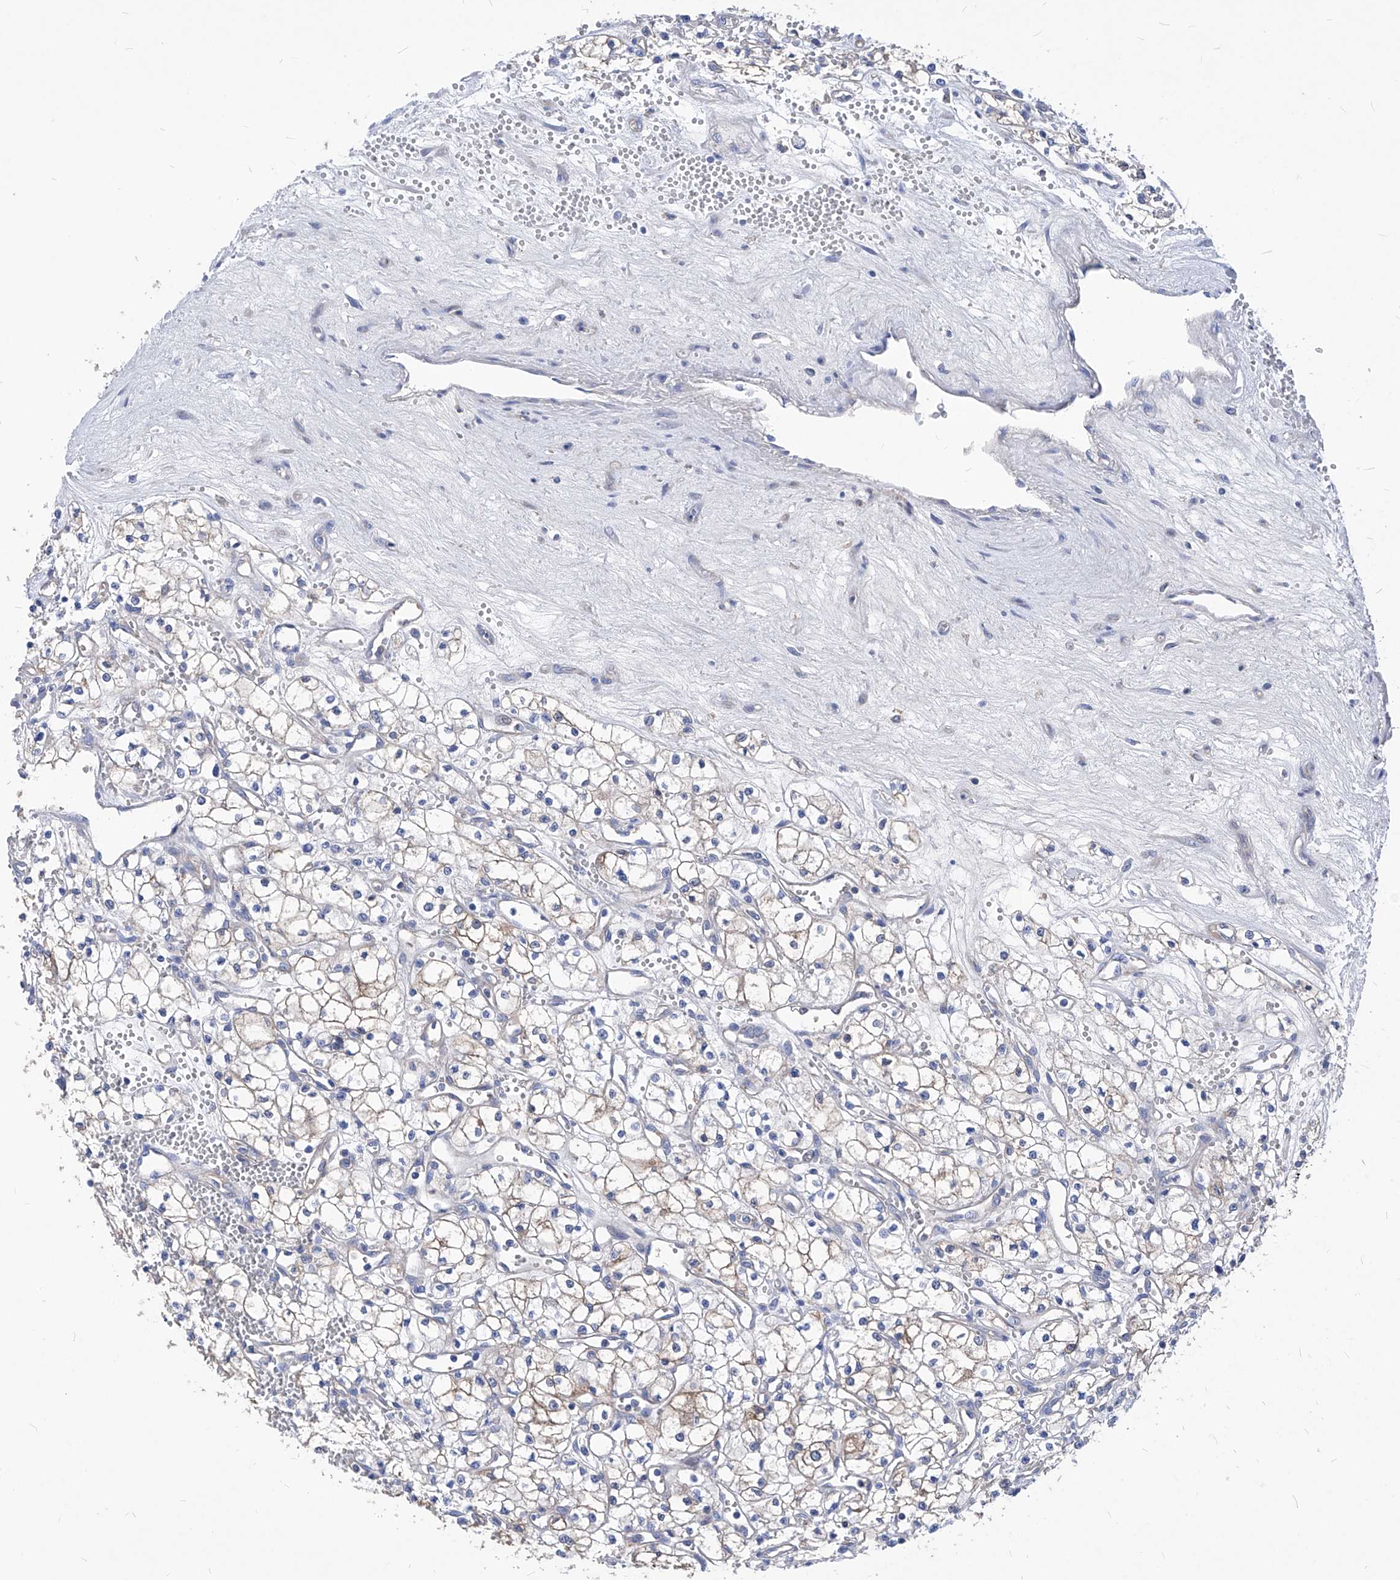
{"staining": {"intensity": "weak", "quantity": "<25%", "location": "cytoplasmic/membranous"}, "tissue": "renal cancer", "cell_type": "Tumor cells", "image_type": "cancer", "snomed": [{"axis": "morphology", "description": "Adenocarcinoma, NOS"}, {"axis": "topography", "description": "Kidney"}], "caption": "A histopathology image of human renal cancer (adenocarcinoma) is negative for staining in tumor cells.", "gene": "XPNPEP1", "patient": {"sex": "male", "age": 59}}